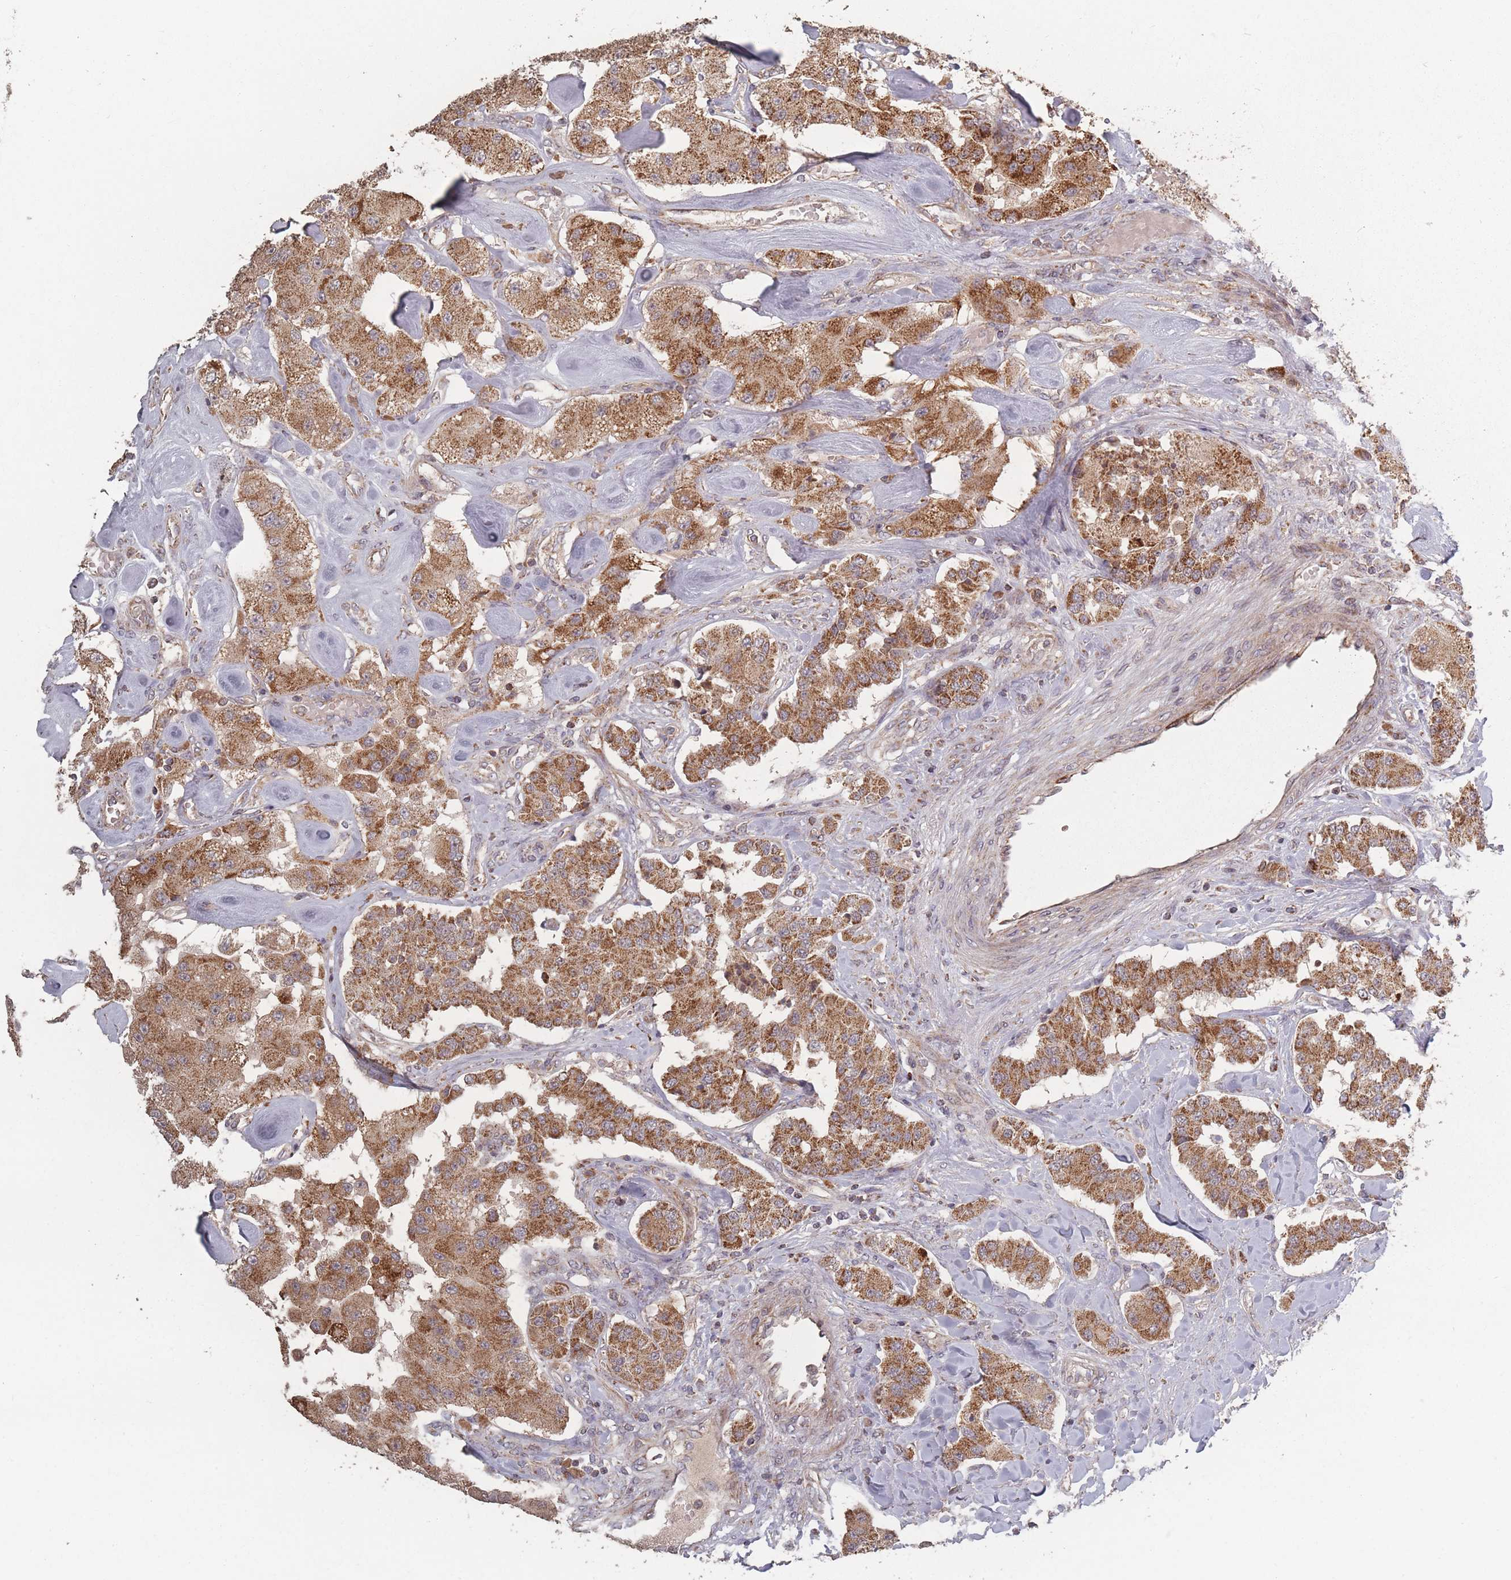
{"staining": {"intensity": "moderate", "quantity": ">75%", "location": "cytoplasmic/membranous"}, "tissue": "carcinoid", "cell_type": "Tumor cells", "image_type": "cancer", "snomed": [{"axis": "morphology", "description": "Carcinoid, malignant, NOS"}, {"axis": "topography", "description": "Pancreas"}], "caption": "Immunohistochemistry of human carcinoid (malignant) shows medium levels of moderate cytoplasmic/membranous staining in about >75% of tumor cells.", "gene": "LYRM7", "patient": {"sex": "male", "age": 41}}